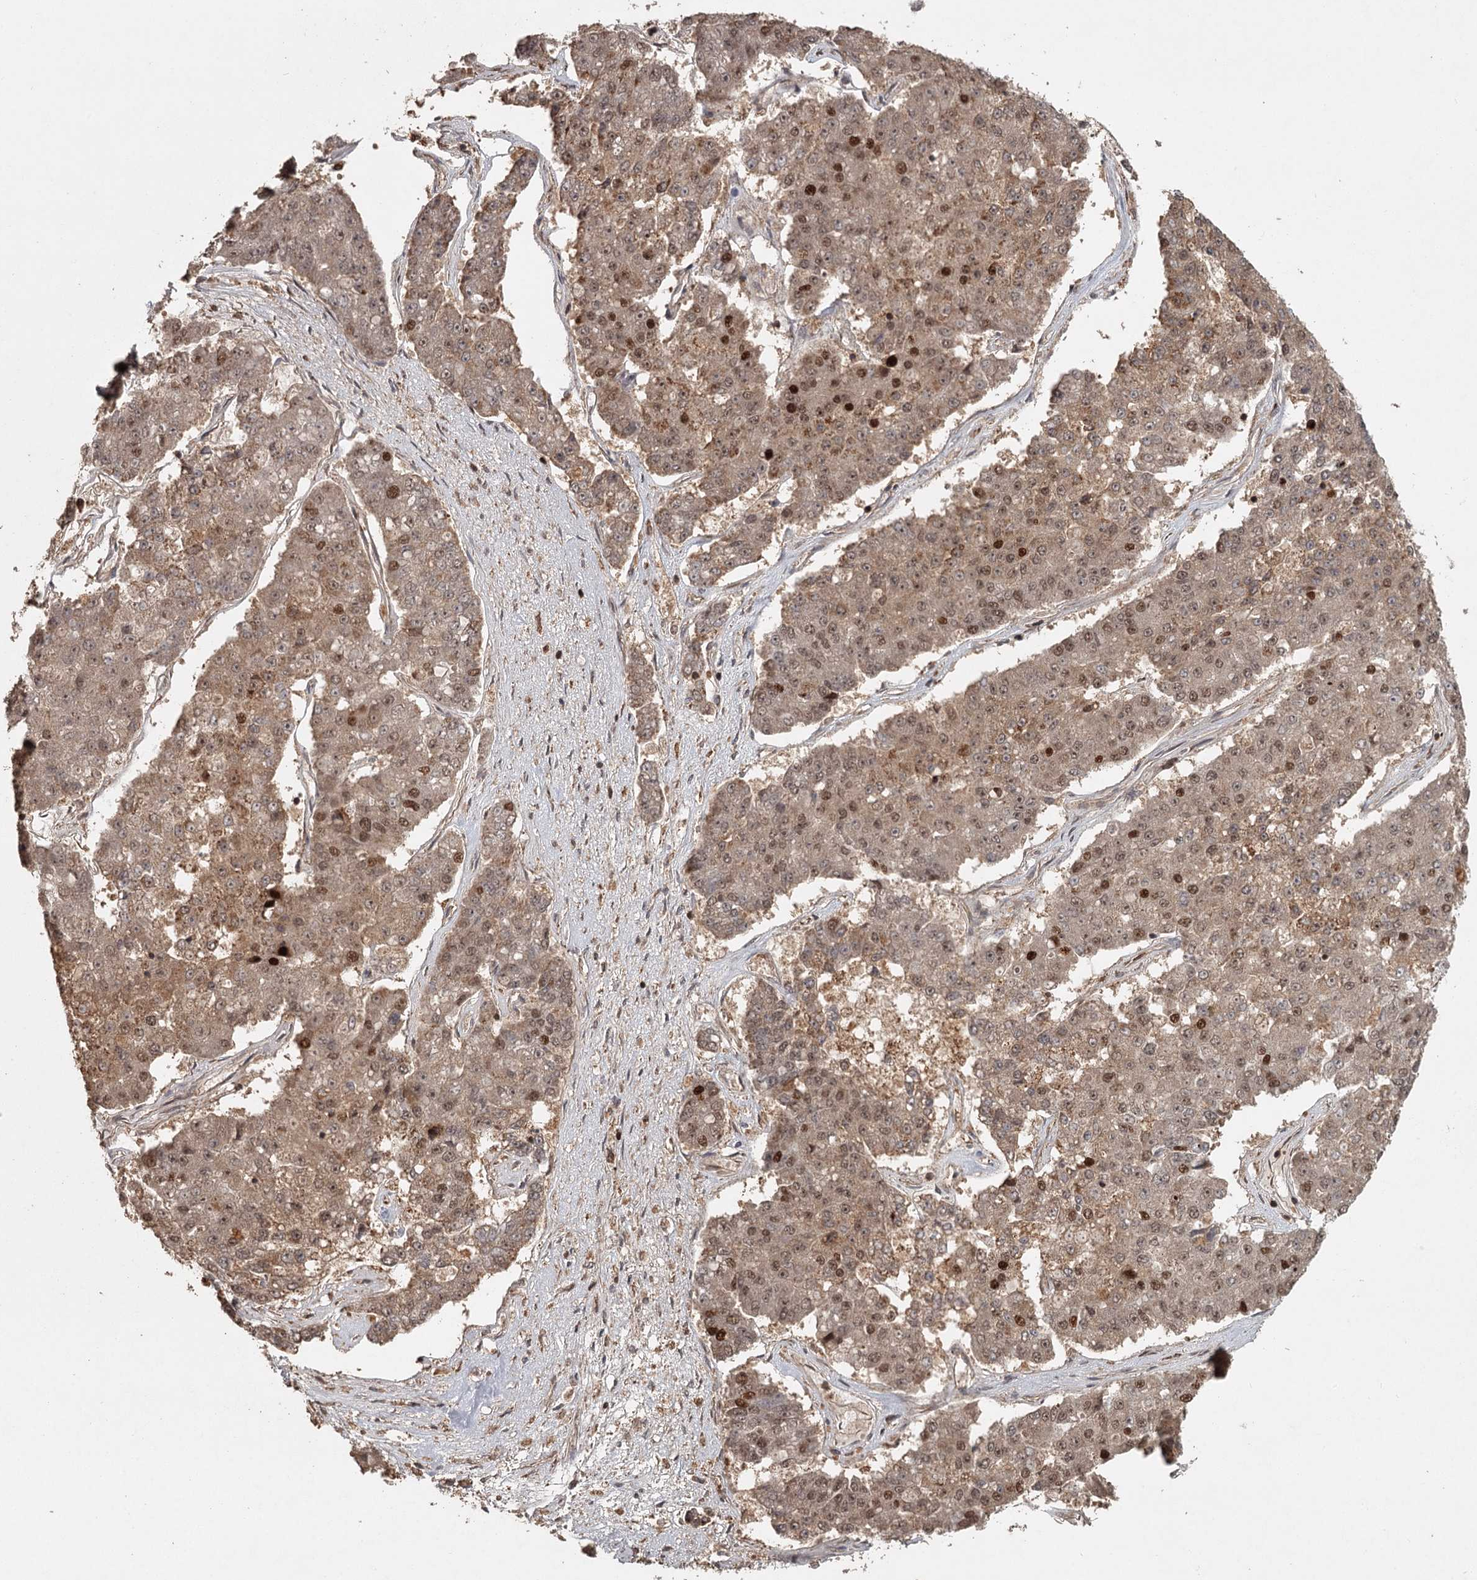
{"staining": {"intensity": "strong", "quantity": "<25%", "location": "nuclear"}, "tissue": "pancreatic cancer", "cell_type": "Tumor cells", "image_type": "cancer", "snomed": [{"axis": "morphology", "description": "Adenocarcinoma, NOS"}, {"axis": "topography", "description": "Pancreas"}], "caption": "A high-resolution micrograph shows immunohistochemistry (IHC) staining of pancreatic cancer (adenocarcinoma), which demonstrates strong nuclear positivity in approximately <25% of tumor cells. (DAB (3,3'-diaminobenzidine) IHC with brightfield microscopy, high magnification).", "gene": "FAXC", "patient": {"sex": "male", "age": 50}}